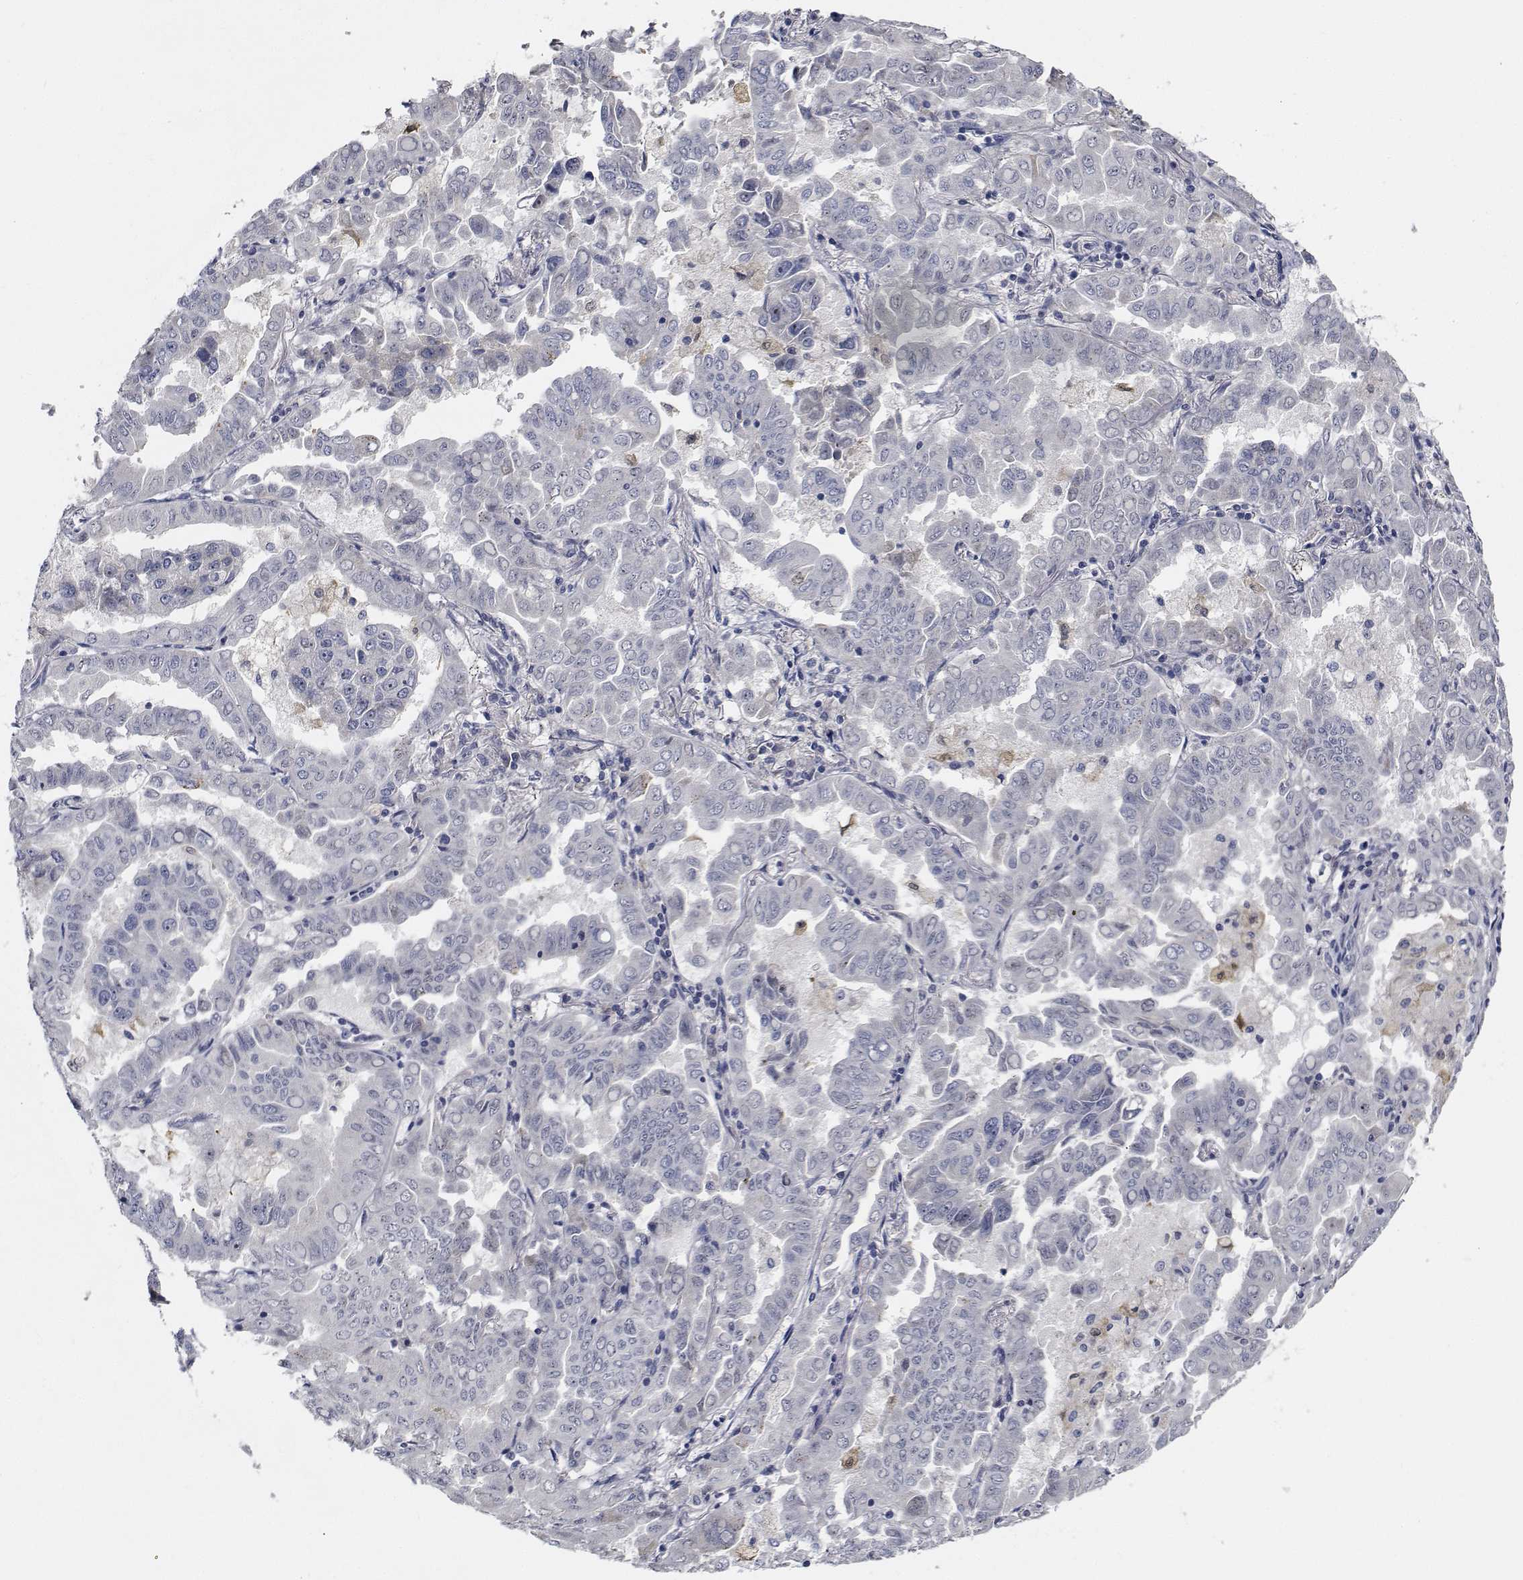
{"staining": {"intensity": "negative", "quantity": "none", "location": "none"}, "tissue": "lung cancer", "cell_type": "Tumor cells", "image_type": "cancer", "snomed": [{"axis": "morphology", "description": "Adenocarcinoma, NOS"}, {"axis": "topography", "description": "Lung"}], "caption": "Immunohistochemistry (IHC) of human adenocarcinoma (lung) displays no positivity in tumor cells.", "gene": "NVL", "patient": {"sex": "male", "age": 64}}